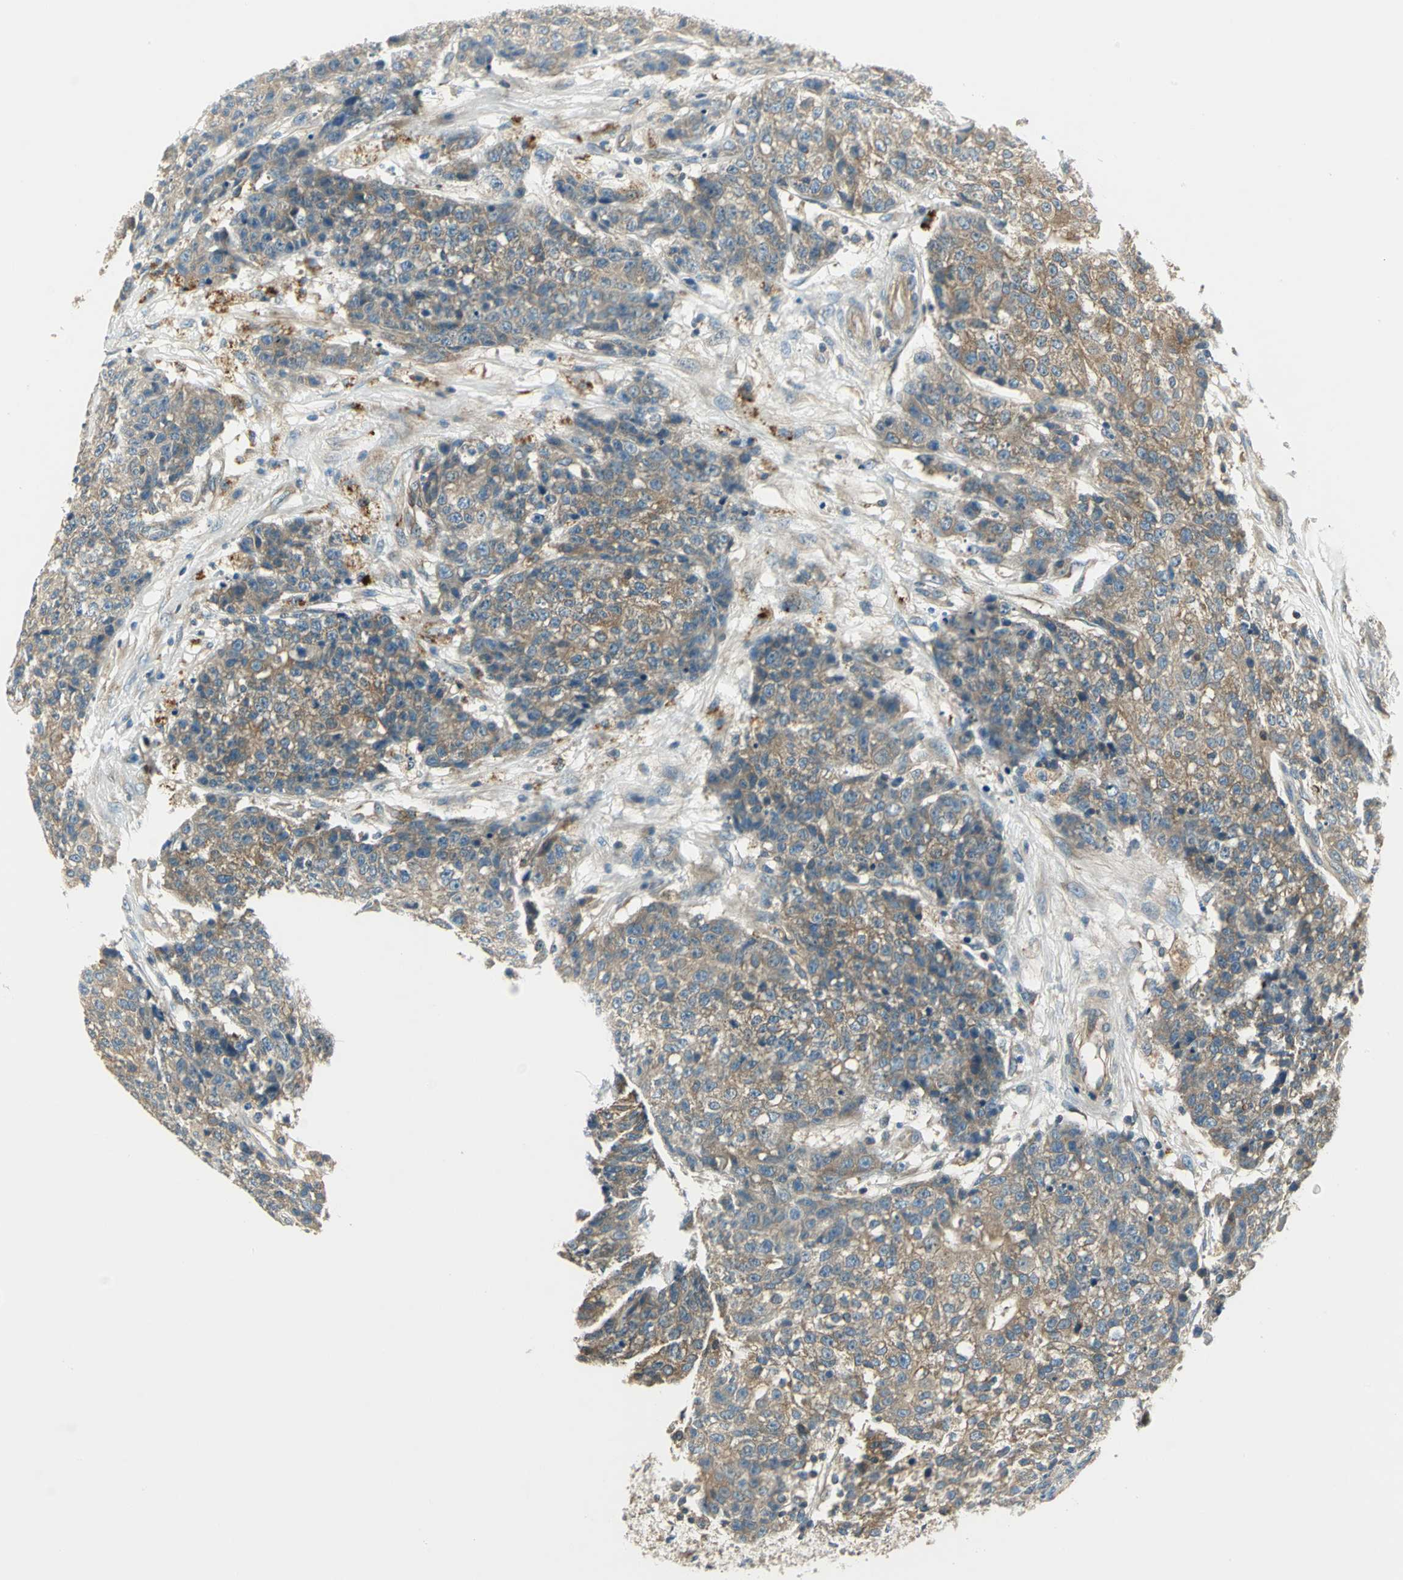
{"staining": {"intensity": "moderate", "quantity": ">75%", "location": "cytoplasmic/membranous"}, "tissue": "ovarian cancer", "cell_type": "Tumor cells", "image_type": "cancer", "snomed": [{"axis": "morphology", "description": "Carcinoma, endometroid"}, {"axis": "topography", "description": "Ovary"}], "caption": "Immunohistochemical staining of human ovarian cancer exhibits moderate cytoplasmic/membranous protein positivity in approximately >75% of tumor cells. The staining was performed using DAB (3,3'-diaminobenzidine) to visualize the protein expression in brown, while the nuclei were stained in blue with hematoxylin (Magnification: 20x).", "gene": "PRKAA1", "patient": {"sex": "female", "age": 42}}